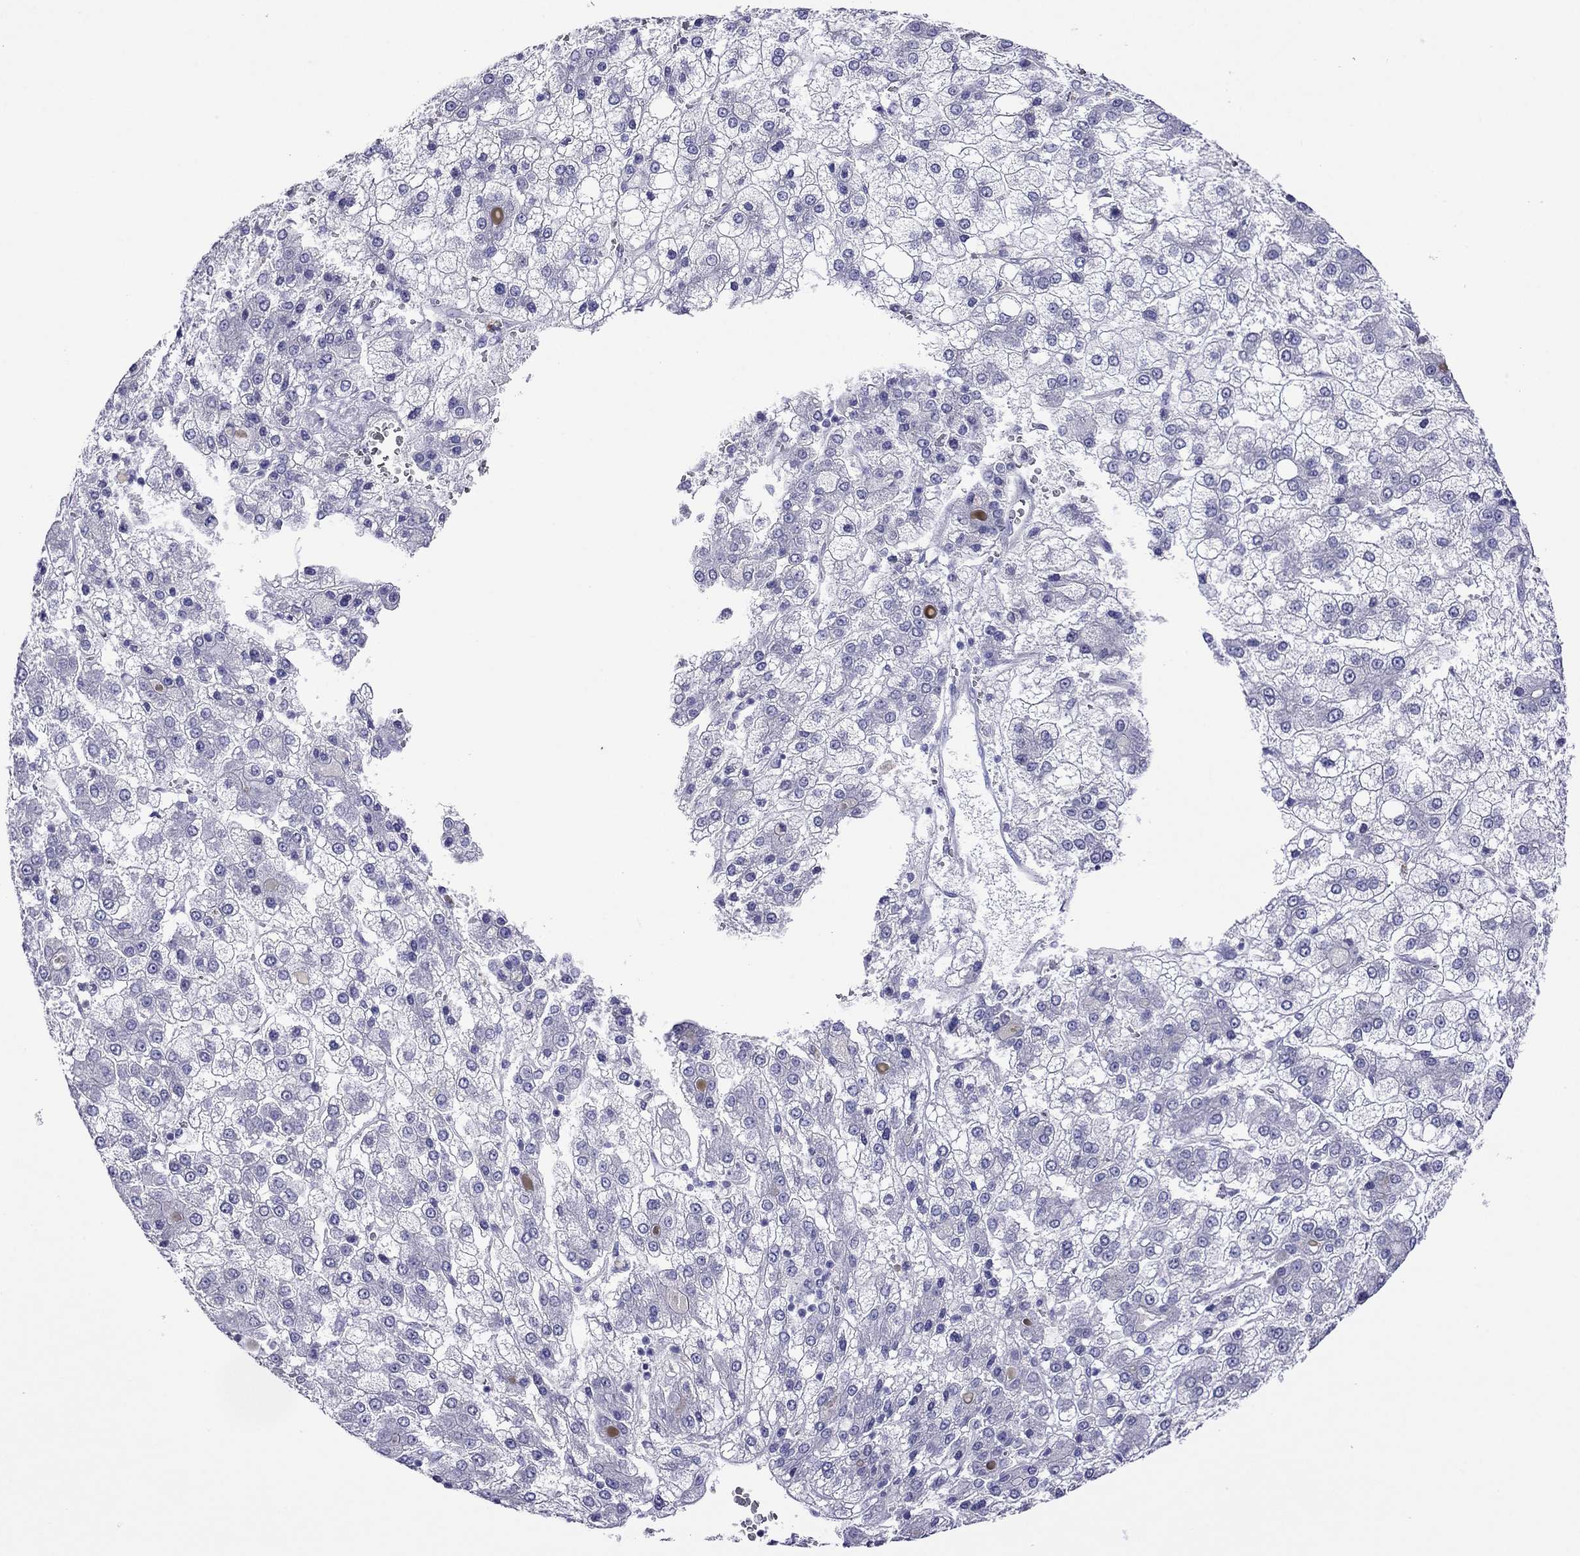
{"staining": {"intensity": "negative", "quantity": "none", "location": "none"}, "tissue": "liver cancer", "cell_type": "Tumor cells", "image_type": "cancer", "snomed": [{"axis": "morphology", "description": "Carcinoma, Hepatocellular, NOS"}, {"axis": "topography", "description": "Liver"}], "caption": "A histopathology image of human liver cancer (hepatocellular carcinoma) is negative for staining in tumor cells.", "gene": "PCDHA6", "patient": {"sex": "male", "age": 73}}